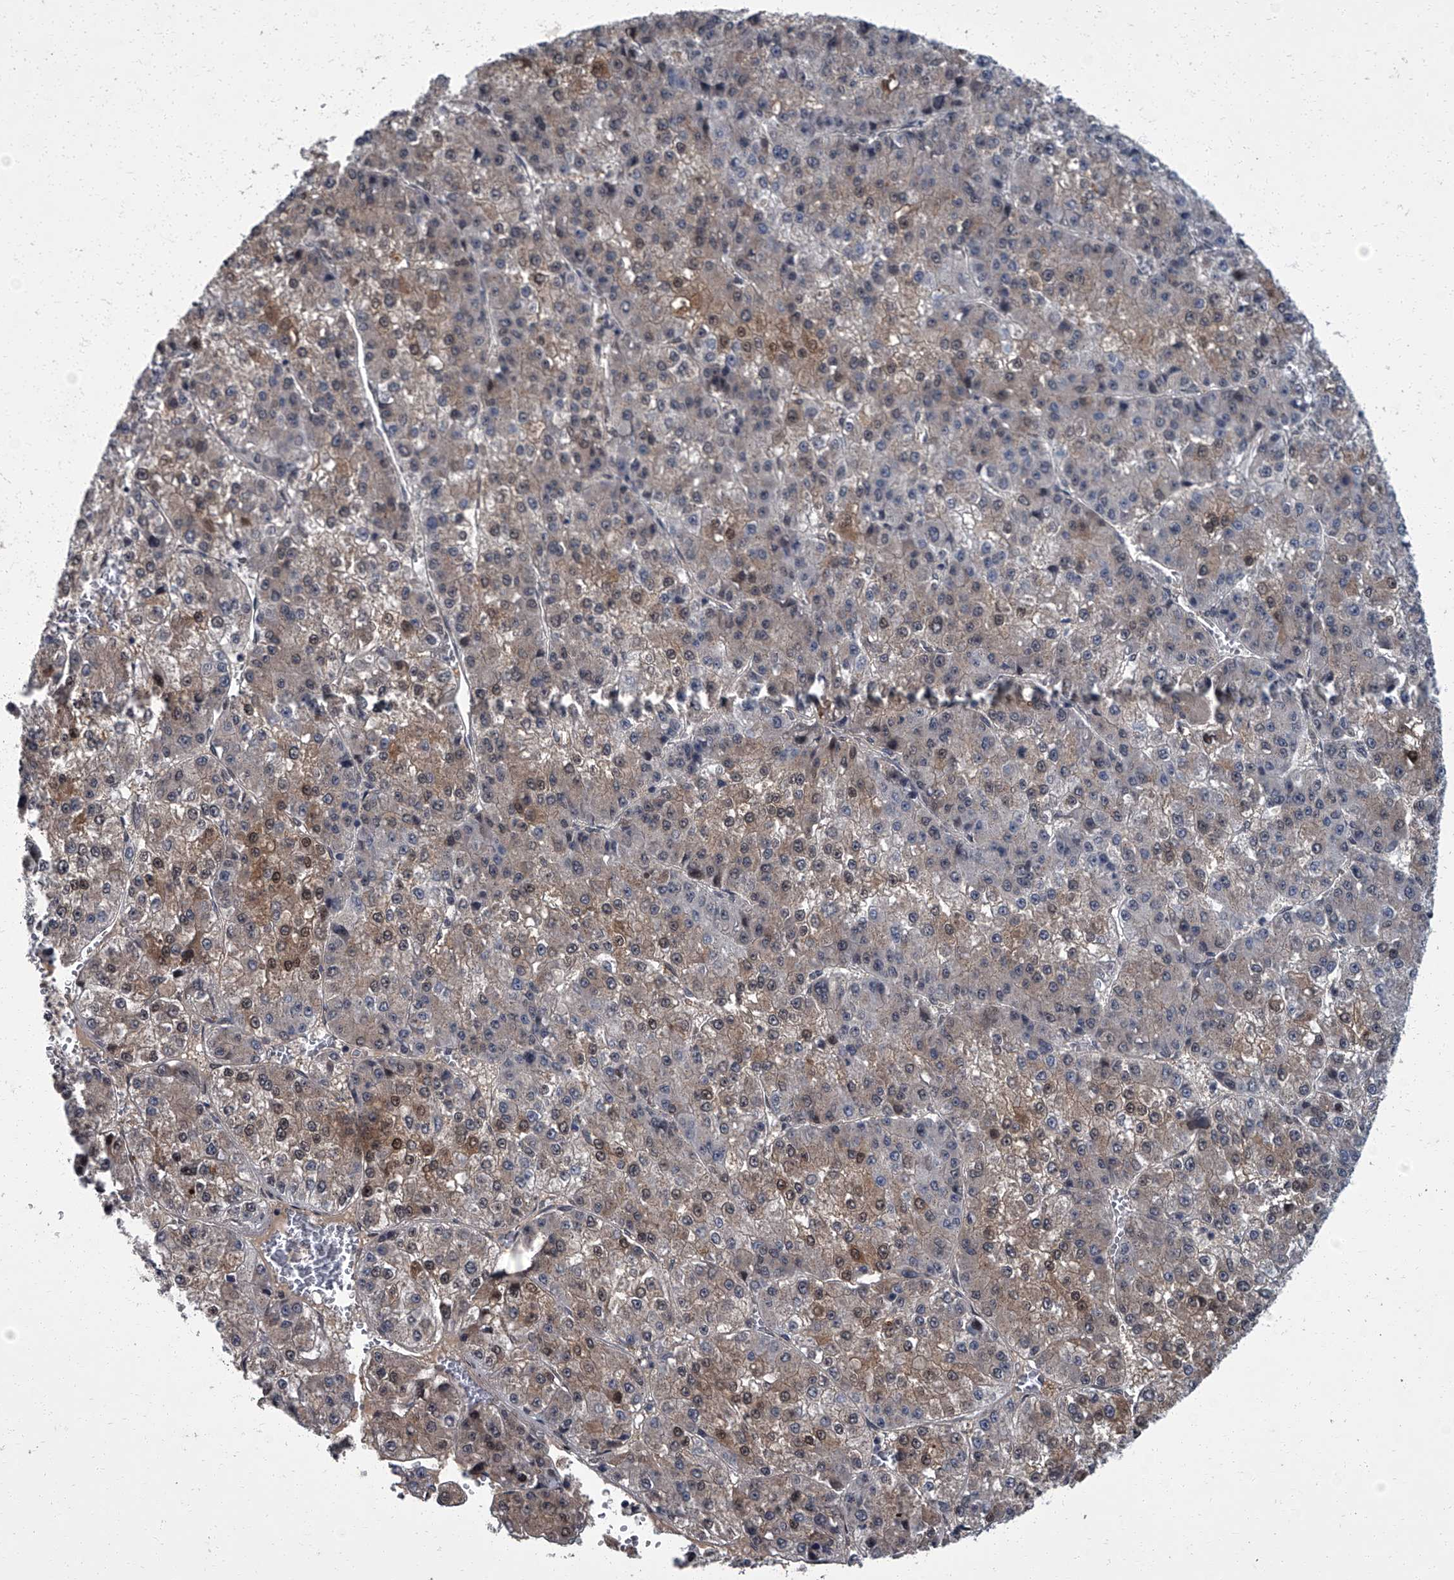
{"staining": {"intensity": "moderate", "quantity": "<25%", "location": "cytoplasmic/membranous,nuclear"}, "tissue": "liver cancer", "cell_type": "Tumor cells", "image_type": "cancer", "snomed": [{"axis": "morphology", "description": "Carcinoma, Hepatocellular, NOS"}, {"axis": "topography", "description": "Liver"}], "caption": "The immunohistochemical stain shows moderate cytoplasmic/membranous and nuclear staining in tumor cells of liver hepatocellular carcinoma tissue.", "gene": "ZNF274", "patient": {"sex": "female", "age": 73}}